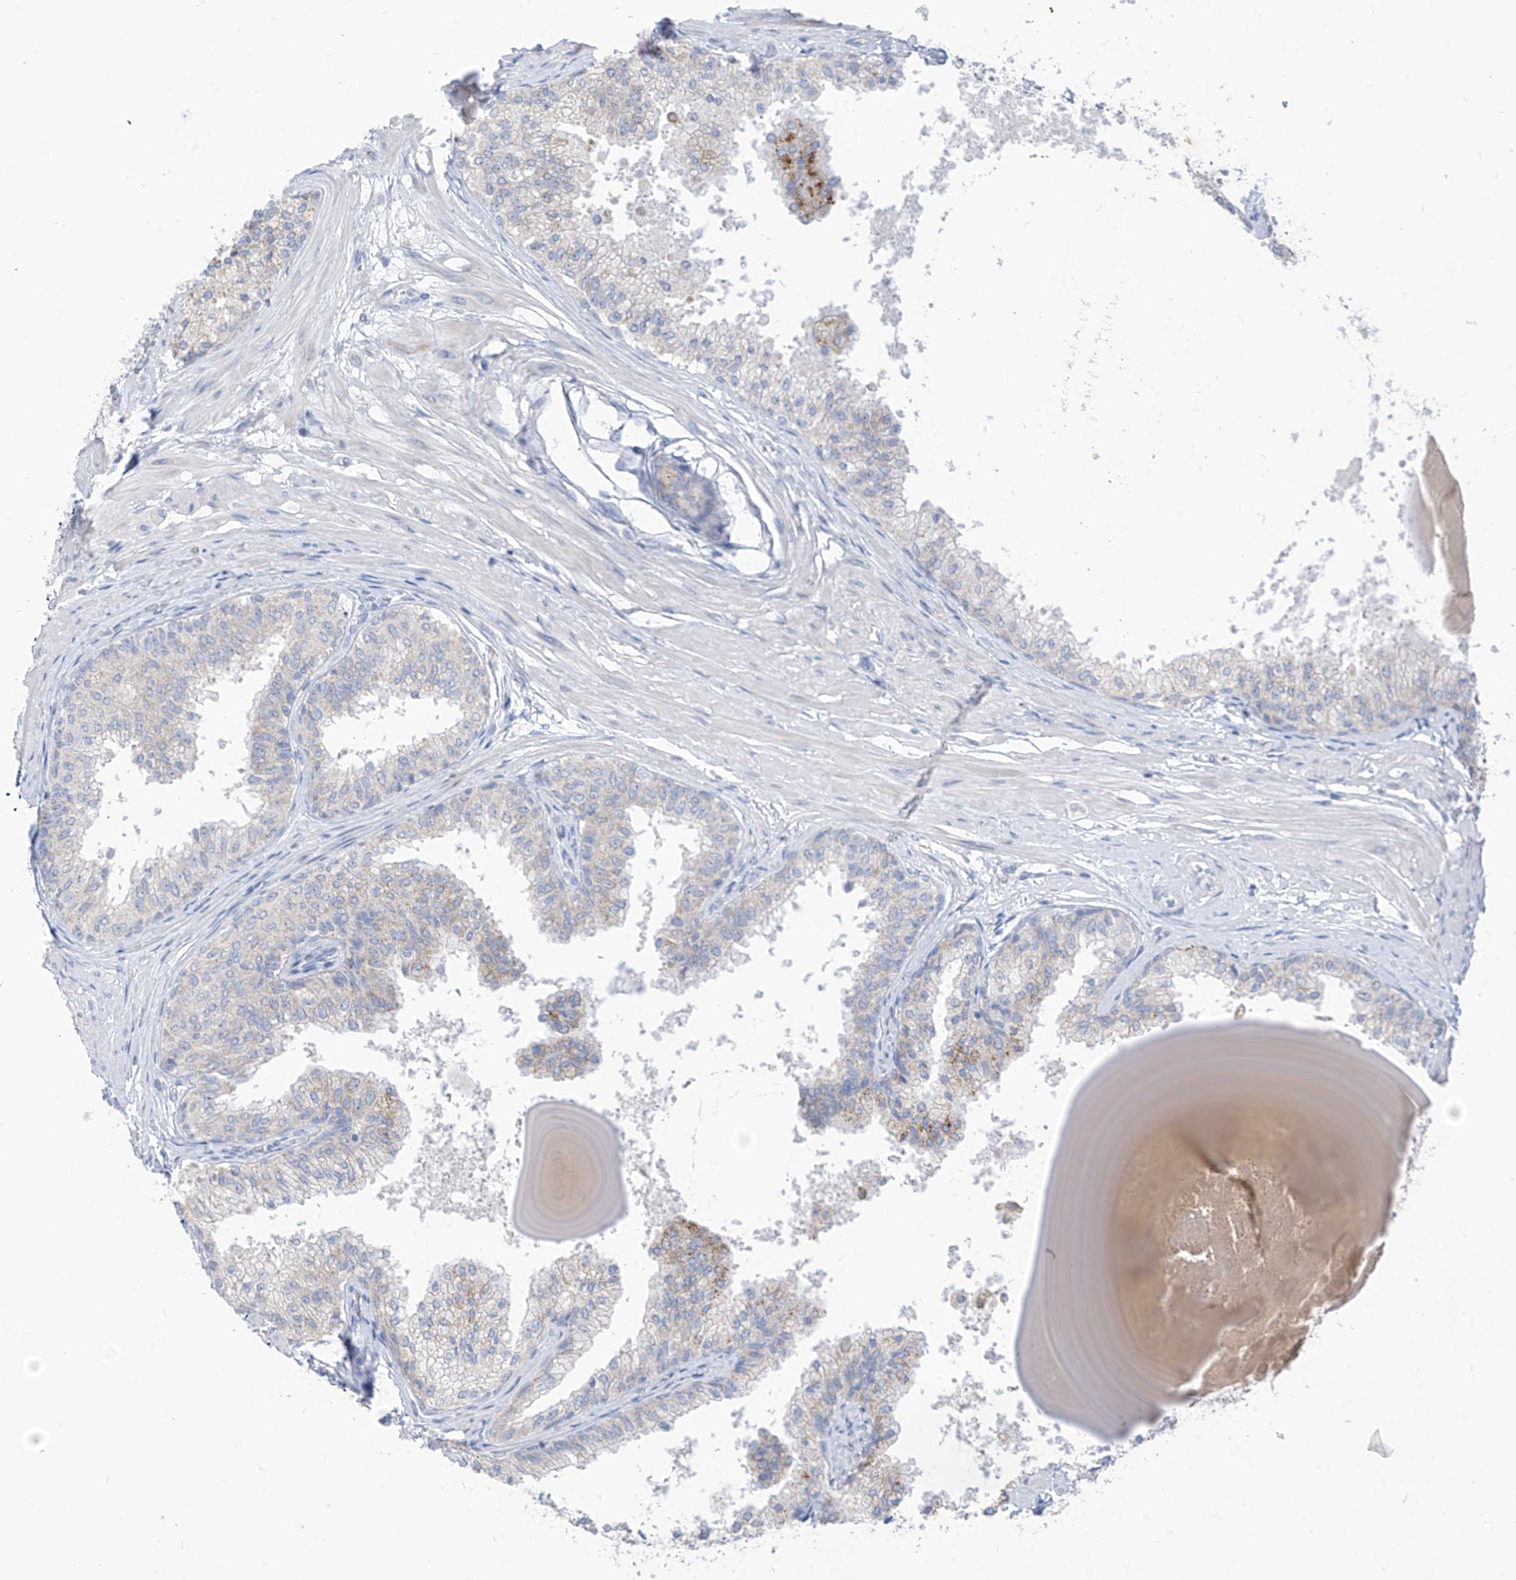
{"staining": {"intensity": "weak", "quantity": "25%-75%", "location": "cytoplasmic/membranous"}, "tissue": "prostate", "cell_type": "Glandular cells", "image_type": "normal", "snomed": [{"axis": "morphology", "description": "Normal tissue, NOS"}, {"axis": "topography", "description": "Prostate"}], "caption": "This is a micrograph of IHC staining of normal prostate, which shows weak expression in the cytoplasmic/membranous of glandular cells.", "gene": "ZNF404", "patient": {"sex": "male", "age": 48}}